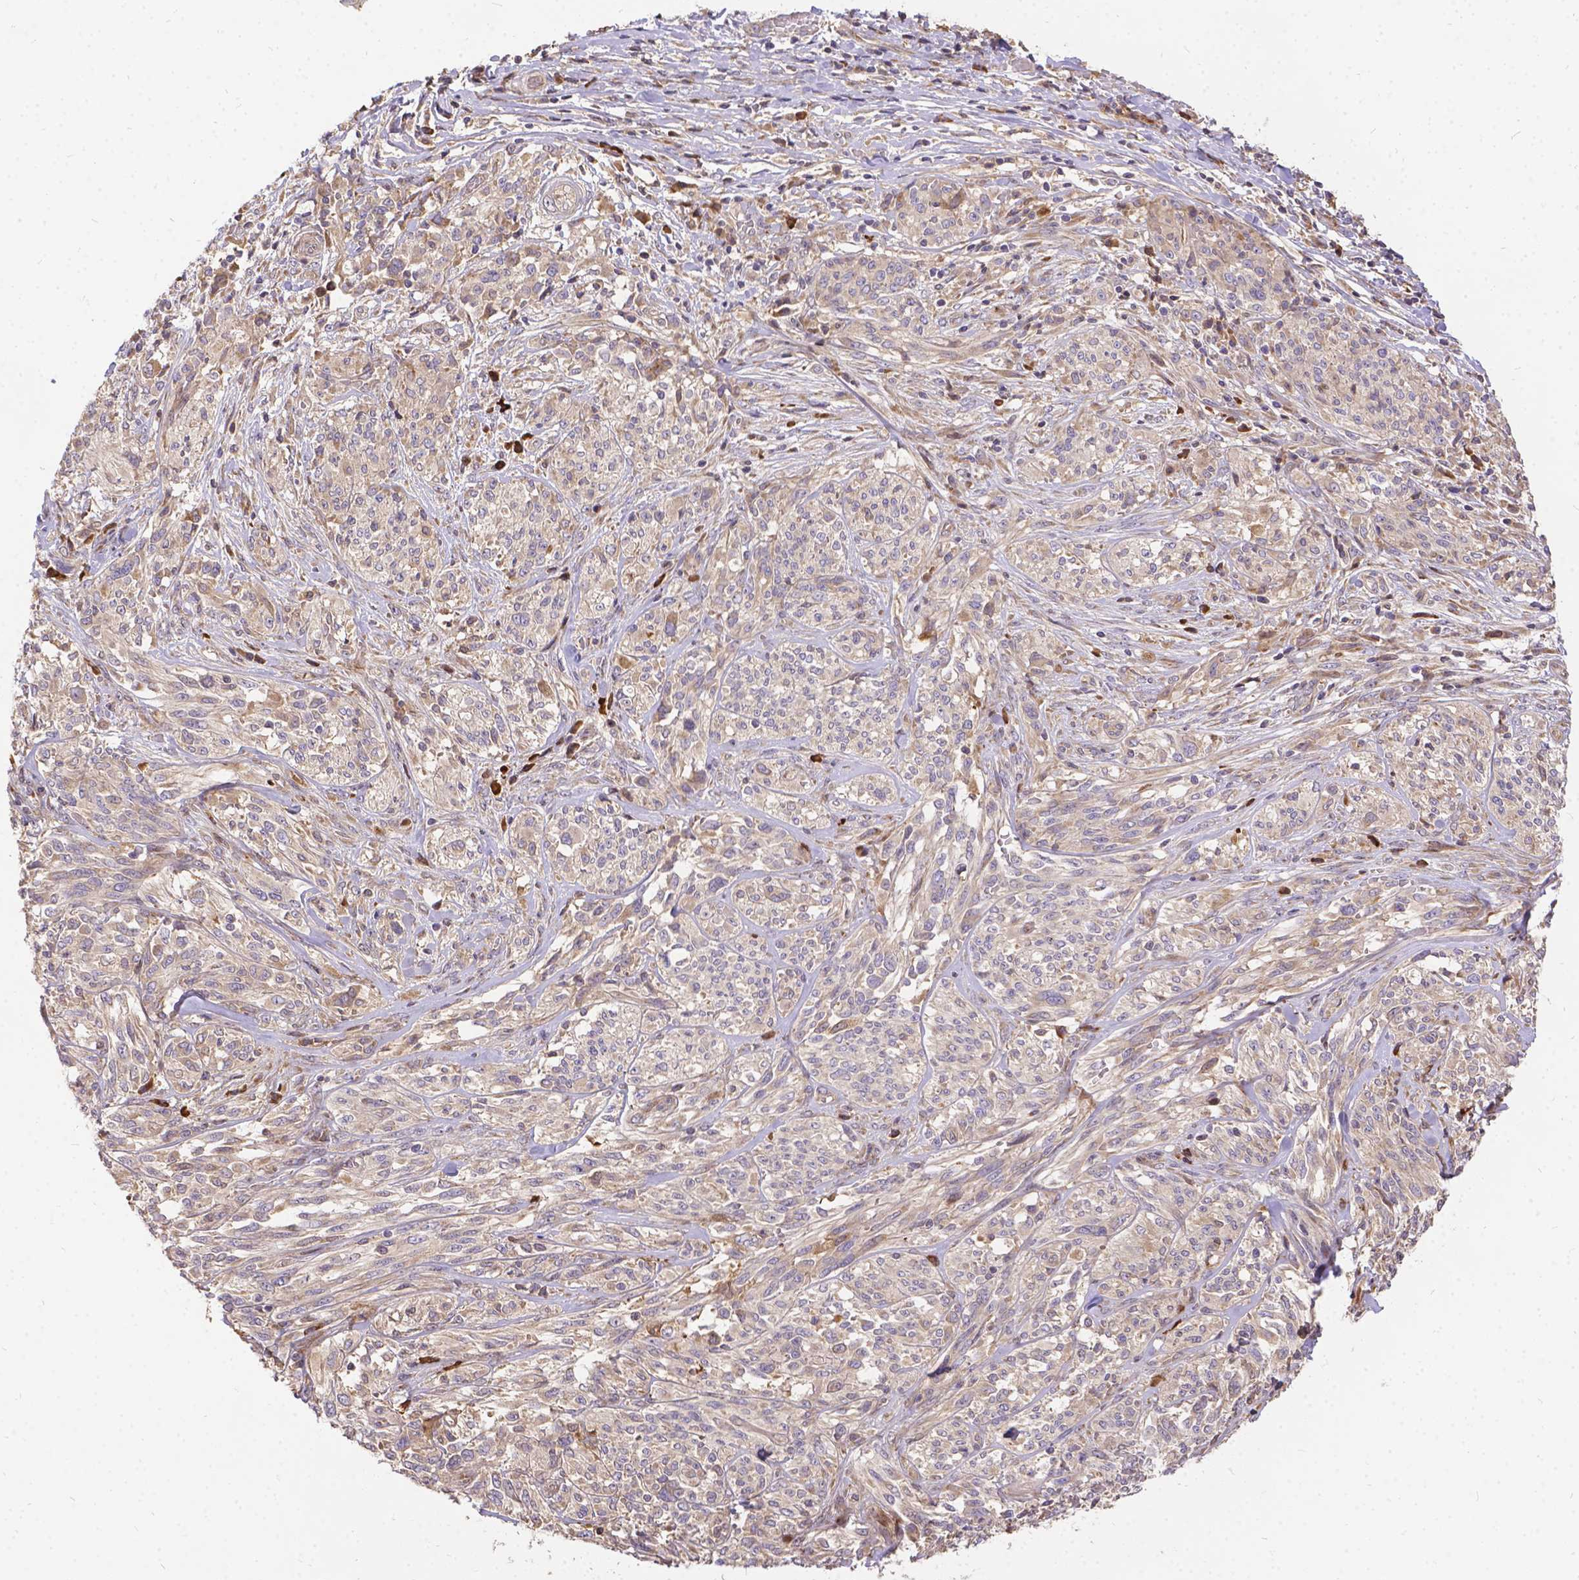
{"staining": {"intensity": "negative", "quantity": "none", "location": "none"}, "tissue": "melanoma", "cell_type": "Tumor cells", "image_type": "cancer", "snomed": [{"axis": "morphology", "description": "Malignant melanoma, NOS"}, {"axis": "topography", "description": "Skin"}], "caption": "Tumor cells are negative for brown protein staining in melanoma.", "gene": "DENND6A", "patient": {"sex": "female", "age": 91}}